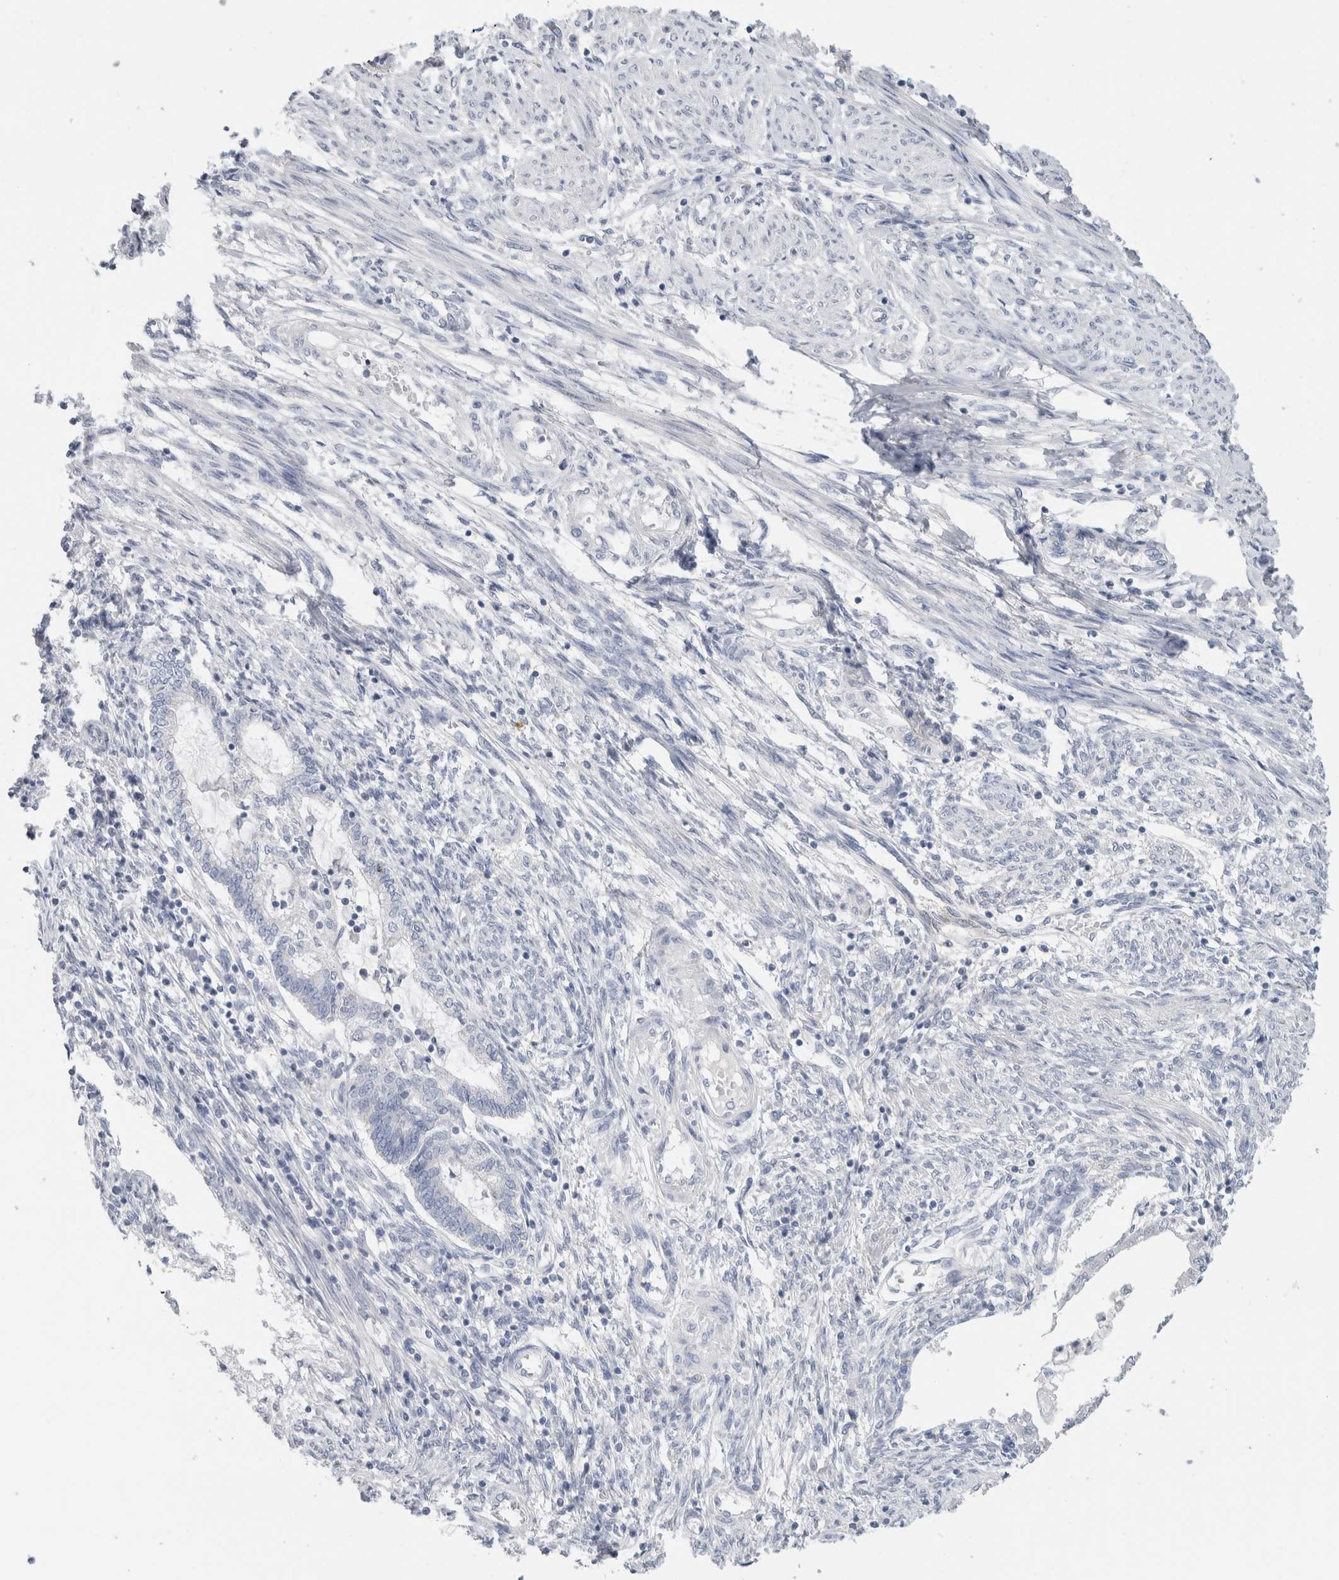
{"staining": {"intensity": "negative", "quantity": "none", "location": "none"}, "tissue": "endometrial cancer", "cell_type": "Tumor cells", "image_type": "cancer", "snomed": [{"axis": "morphology", "description": "Adenocarcinoma, NOS"}, {"axis": "topography", "description": "Endometrium"}], "caption": "An immunohistochemistry image of endometrial cancer (adenocarcinoma) is shown. There is no staining in tumor cells of endometrial cancer (adenocarcinoma).", "gene": "BCAN", "patient": {"sex": "female", "age": 32}}